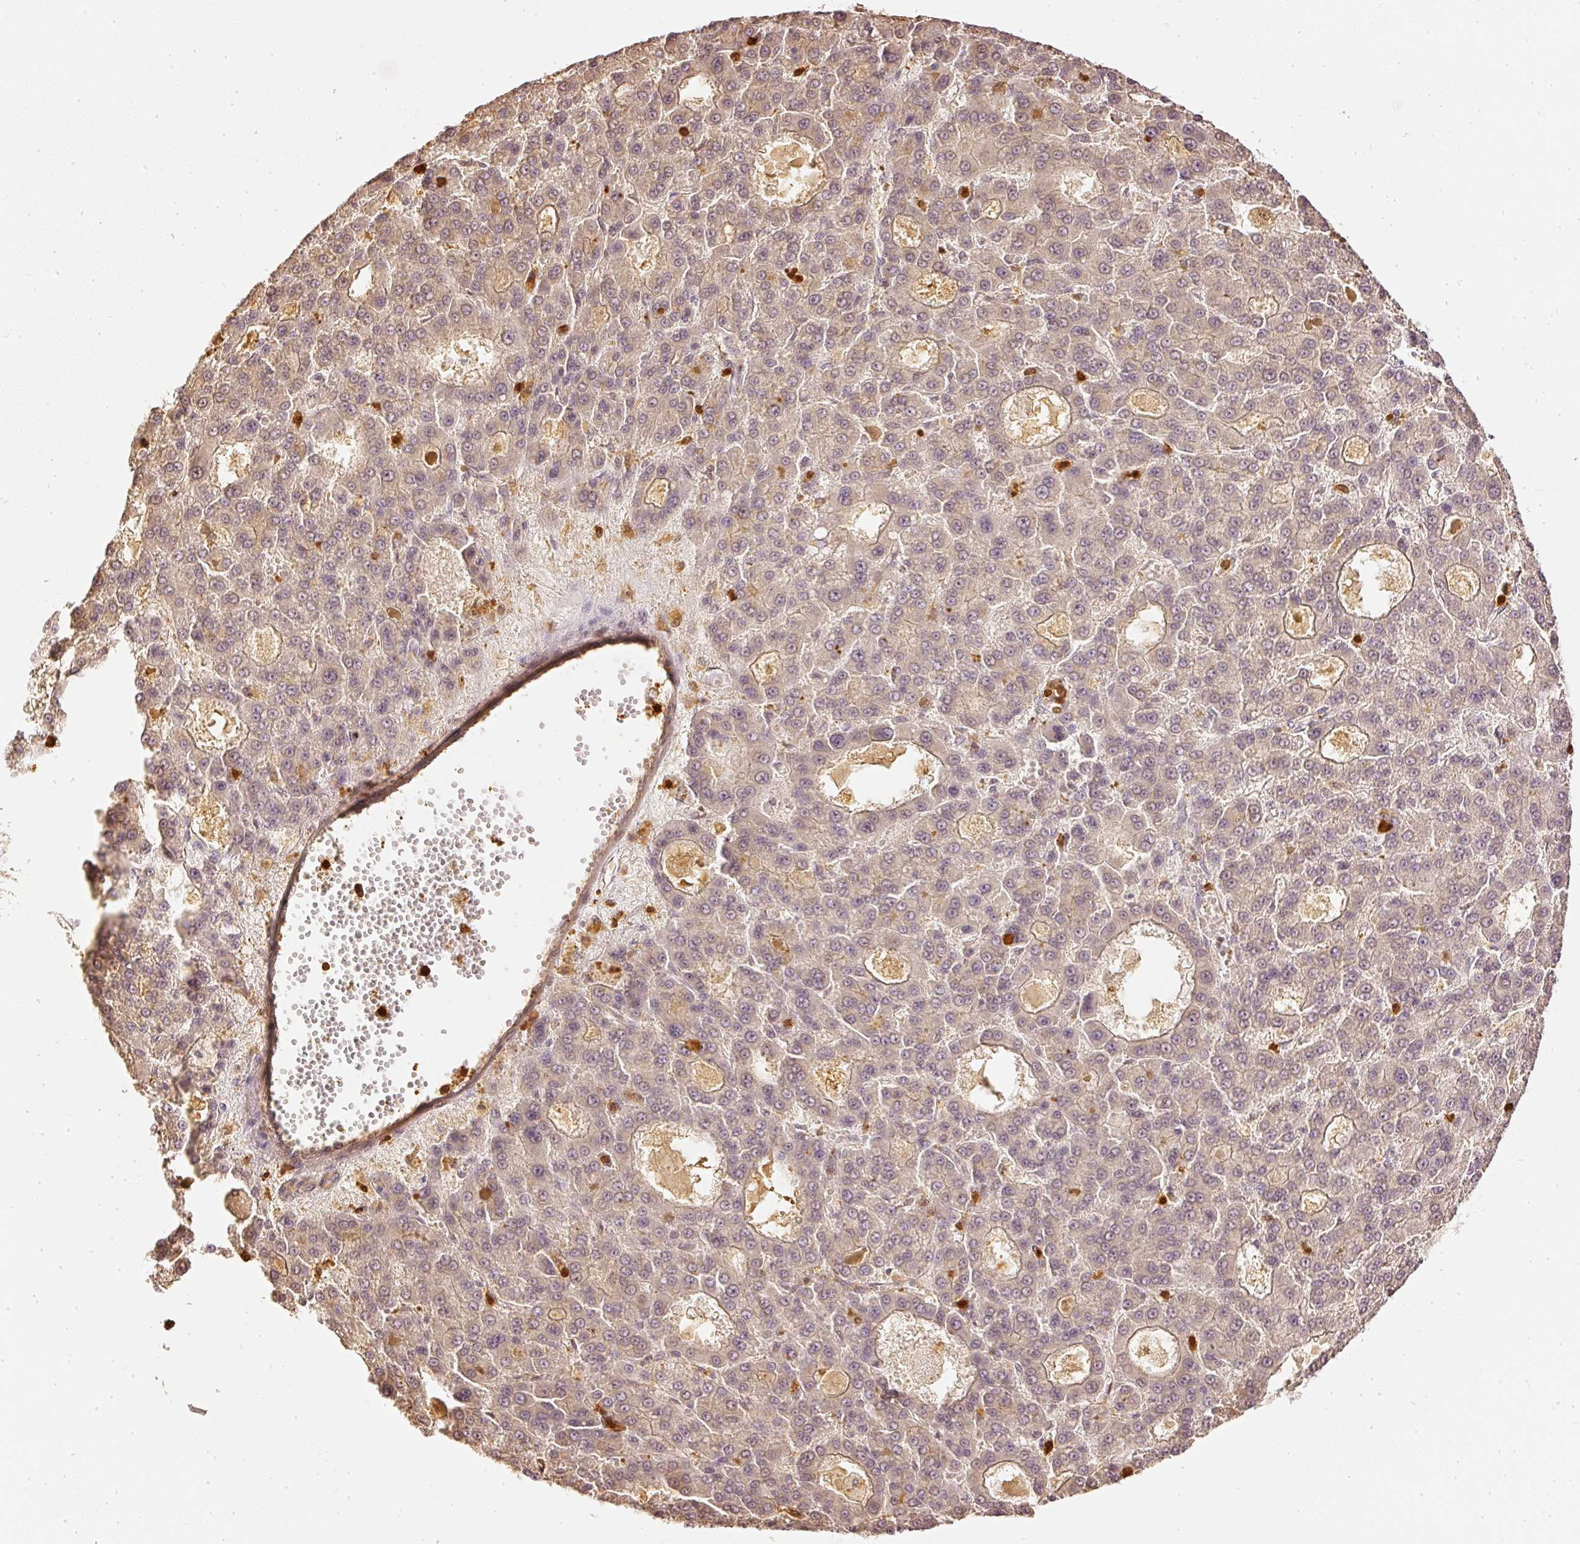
{"staining": {"intensity": "weak", "quantity": "<25%", "location": "cytoplasmic/membranous"}, "tissue": "liver cancer", "cell_type": "Tumor cells", "image_type": "cancer", "snomed": [{"axis": "morphology", "description": "Carcinoma, Hepatocellular, NOS"}, {"axis": "topography", "description": "Liver"}], "caption": "Protein analysis of liver hepatocellular carcinoma reveals no significant expression in tumor cells.", "gene": "PFN1", "patient": {"sex": "male", "age": 70}}